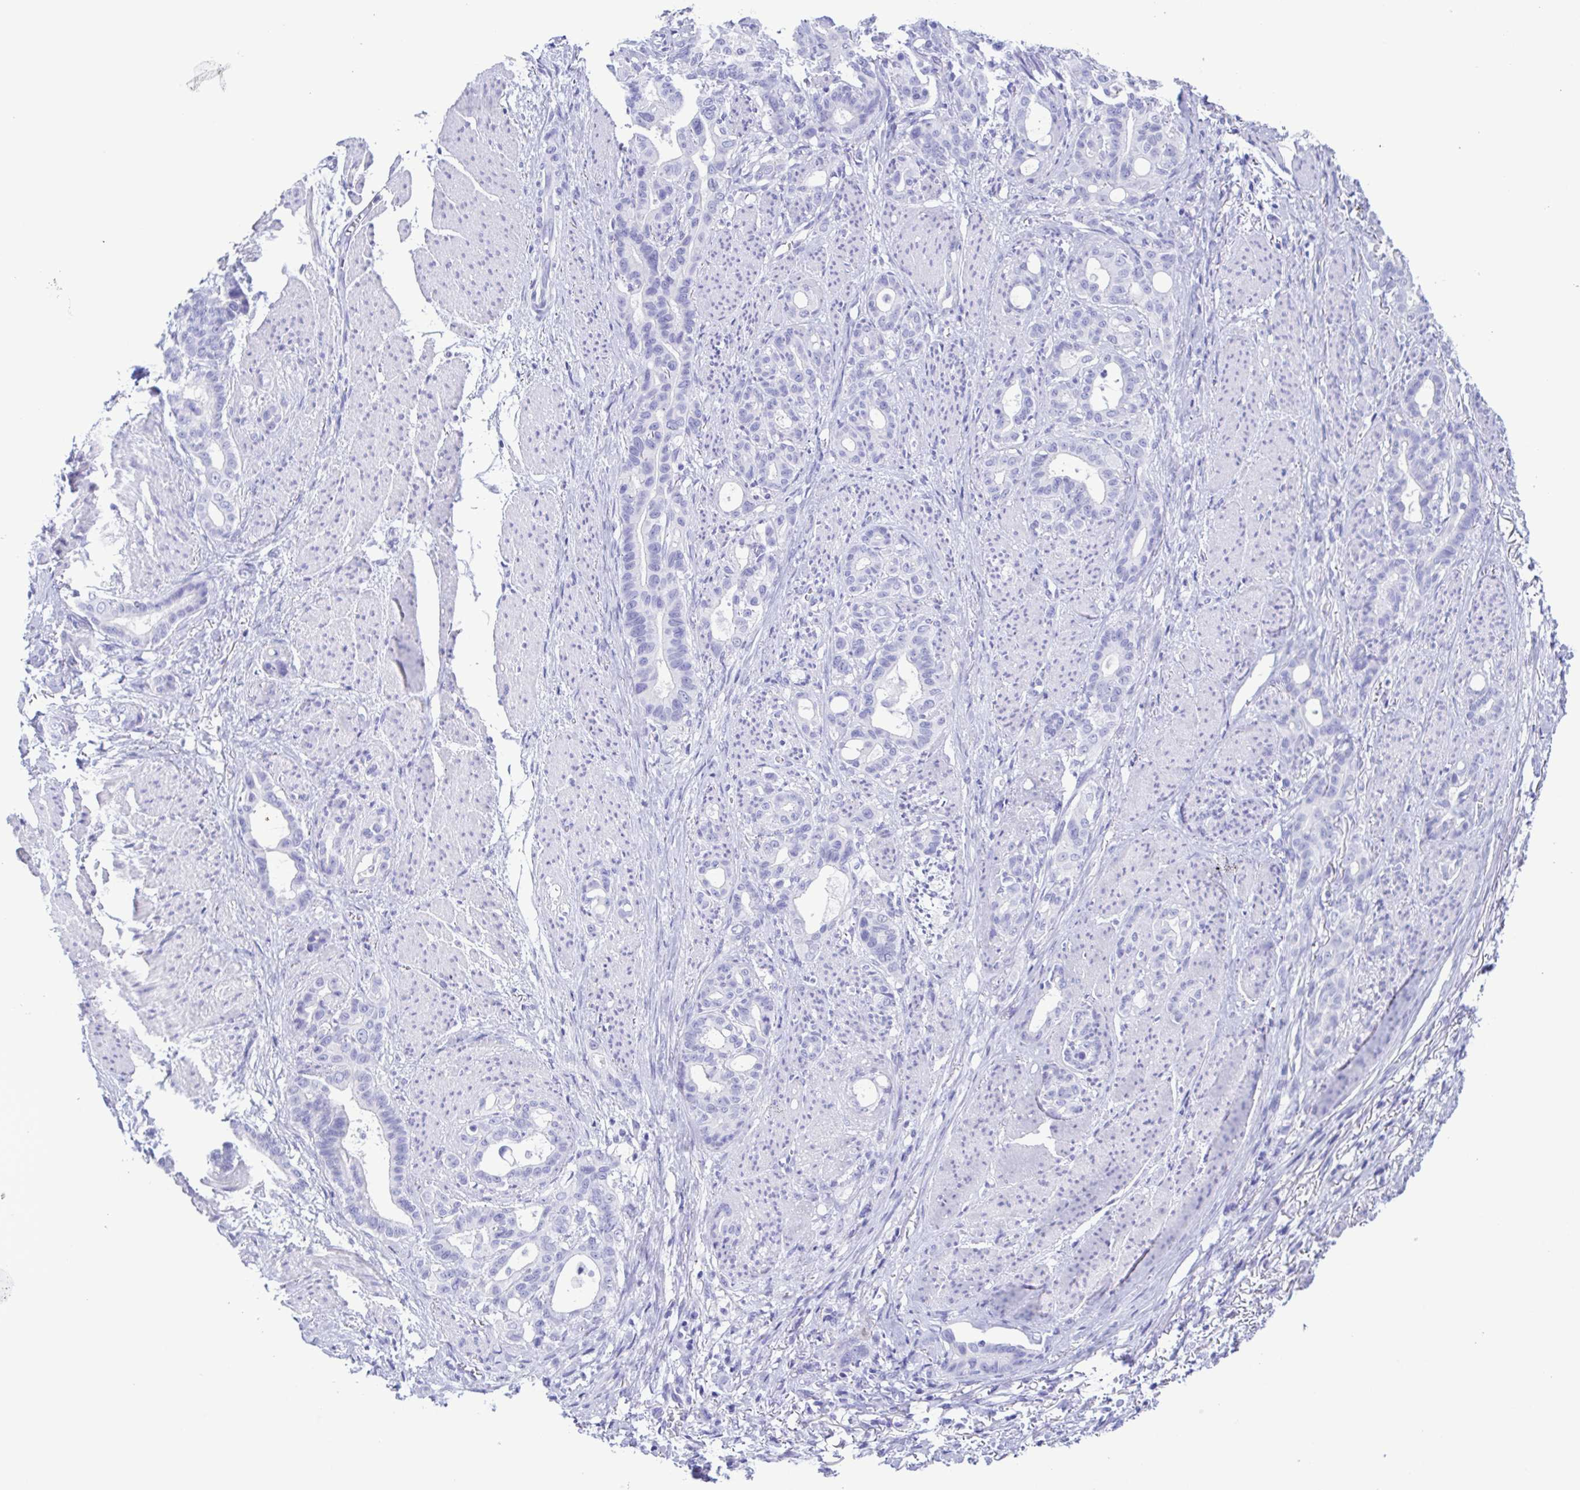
{"staining": {"intensity": "negative", "quantity": "none", "location": "none"}, "tissue": "stomach cancer", "cell_type": "Tumor cells", "image_type": "cancer", "snomed": [{"axis": "morphology", "description": "Normal tissue, NOS"}, {"axis": "morphology", "description": "Adenocarcinoma, NOS"}, {"axis": "topography", "description": "Esophagus"}, {"axis": "topography", "description": "Stomach, upper"}], "caption": "Tumor cells show no significant protein staining in stomach adenocarcinoma. The staining is performed using DAB brown chromogen with nuclei counter-stained in using hematoxylin.", "gene": "TSPY2", "patient": {"sex": "male", "age": 62}}